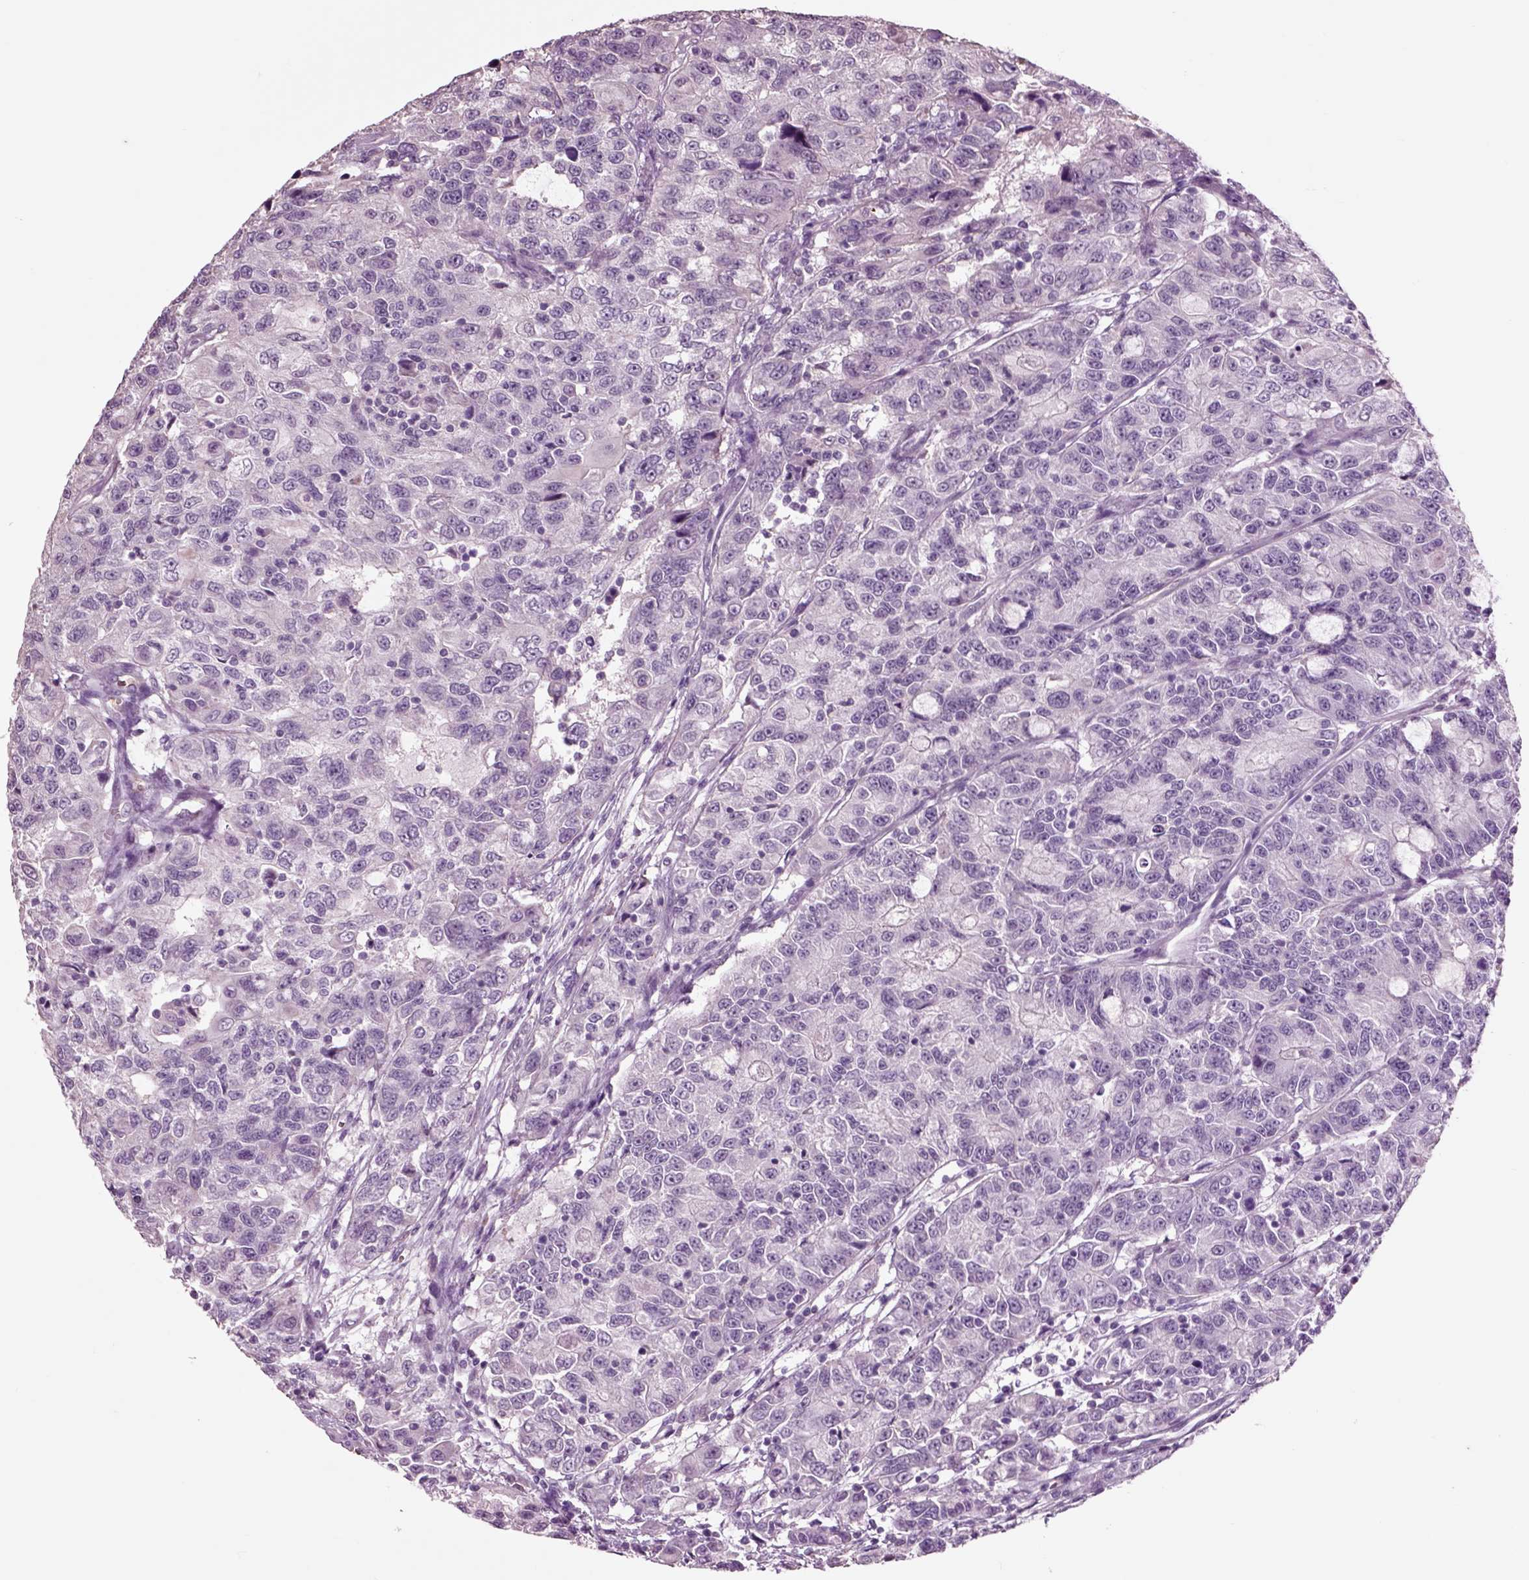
{"staining": {"intensity": "negative", "quantity": "none", "location": "none"}, "tissue": "urothelial cancer", "cell_type": "Tumor cells", "image_type": "cancer", "snomed": [{"axis": "morphology", "description": "Urothelial carcinoma, NOS"}, {"axis": "morphology", "description": "Urothelial carcinoma, High grade"}, {"axis": "topography", "description": "Urinary bladder"}], "caption": "There is no significant expression in tumor cells of urothelial carcinoma (high-grade).", "gene": "CHGB", "patient": {"sex": "female", "age": 73}}